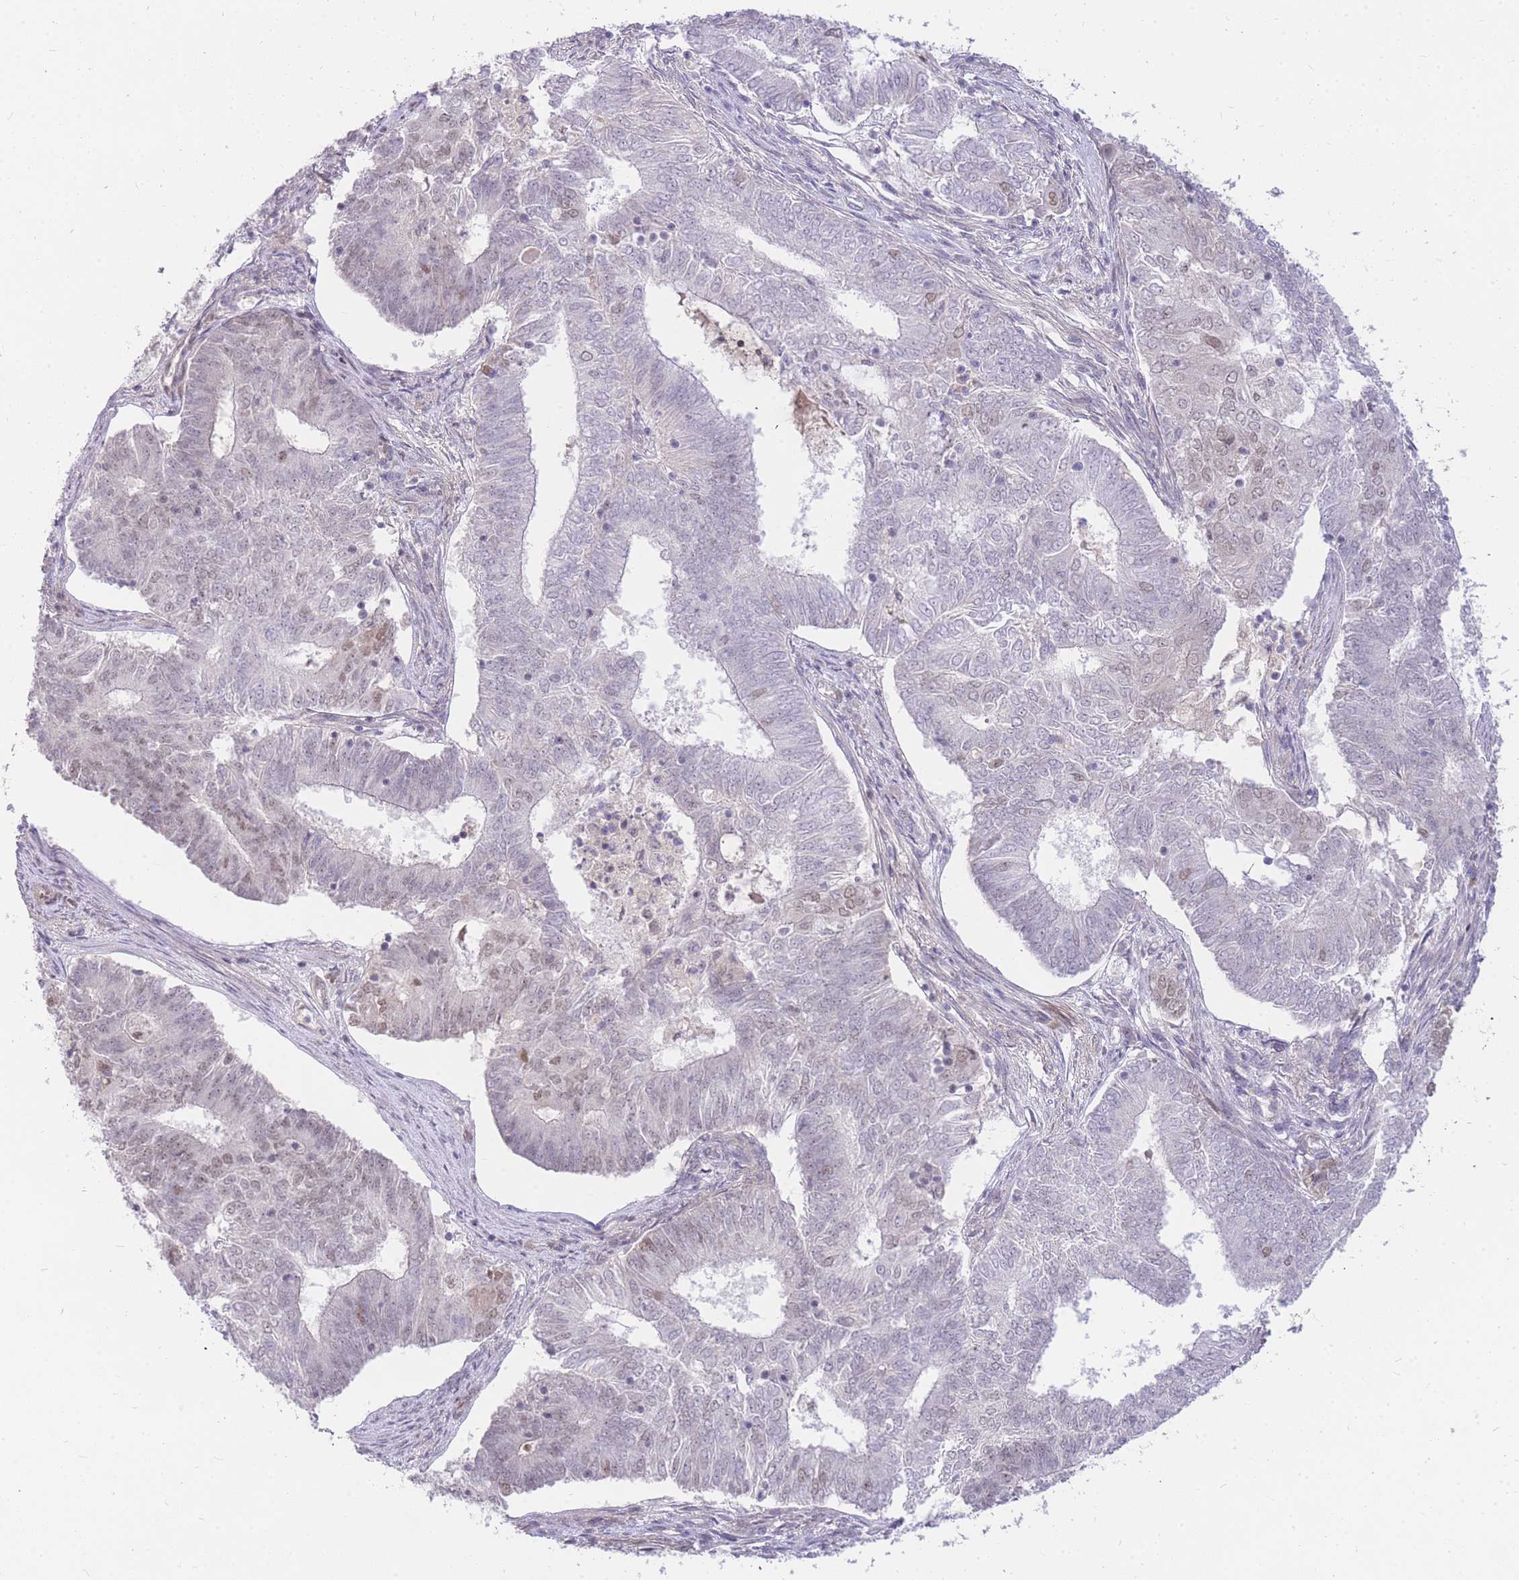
{"staining": {"intensity": "weak", "quantity": "25%-75%", "location": "nuclear"}, "tissue": "endometrial cancer", "cell_type": "Tumor cells", "image_type": "cancer", "snomed": [{"axis": "morphology", "description": "Adenocarcinoma, NOS"}, {"axis": "topography", "description": "Endometrium"}], "caption": "The image demonstrates a brown stain indicating the presence of a protein in the nuclear of tumor cells in endometrial adenocarcinoma. (brown staining indicates protein expression, while blue staining denotes nuclei).", "gene": "TLE2", "patient": {"sex": "female", "age": 62}}